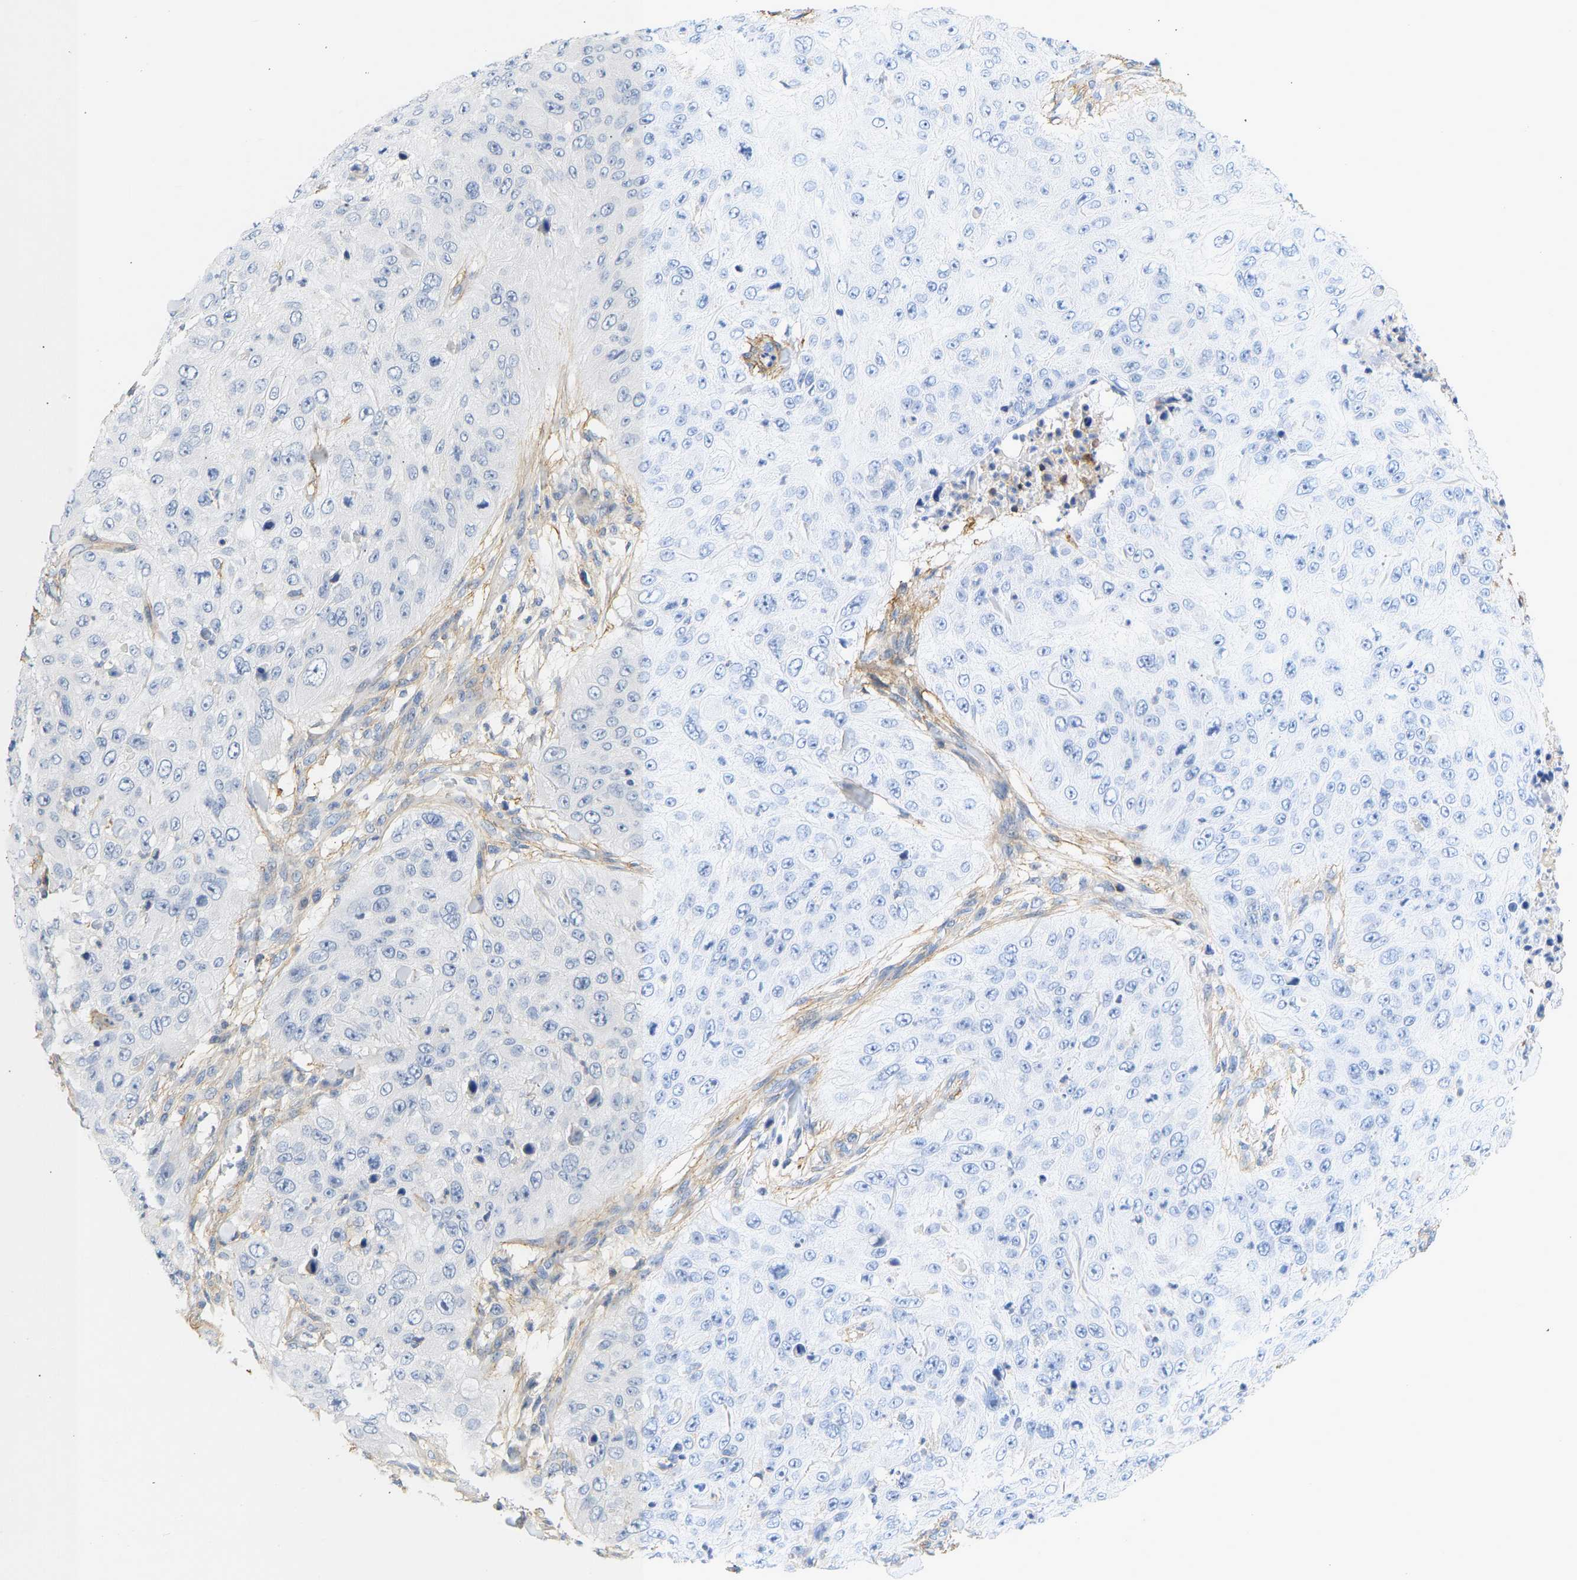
{"staining": {"intensity": "negative", "quantity": "none", "location": "none"}, "tissue": "skin cancer", "cell_type": "Tumor cells", "image_type": "cancer", "snomed": [{"axis": "morphology", "description": "Squamous cell carcinoma, NOS"}, {"axis": "topography", "description": "Skin"}], "caption": "The micrograph reveals no significant staining in tumor cells of skin squamous cell carcinoma.", "gene": "BVES", "patient": {"sex": "female", "age": 80}}